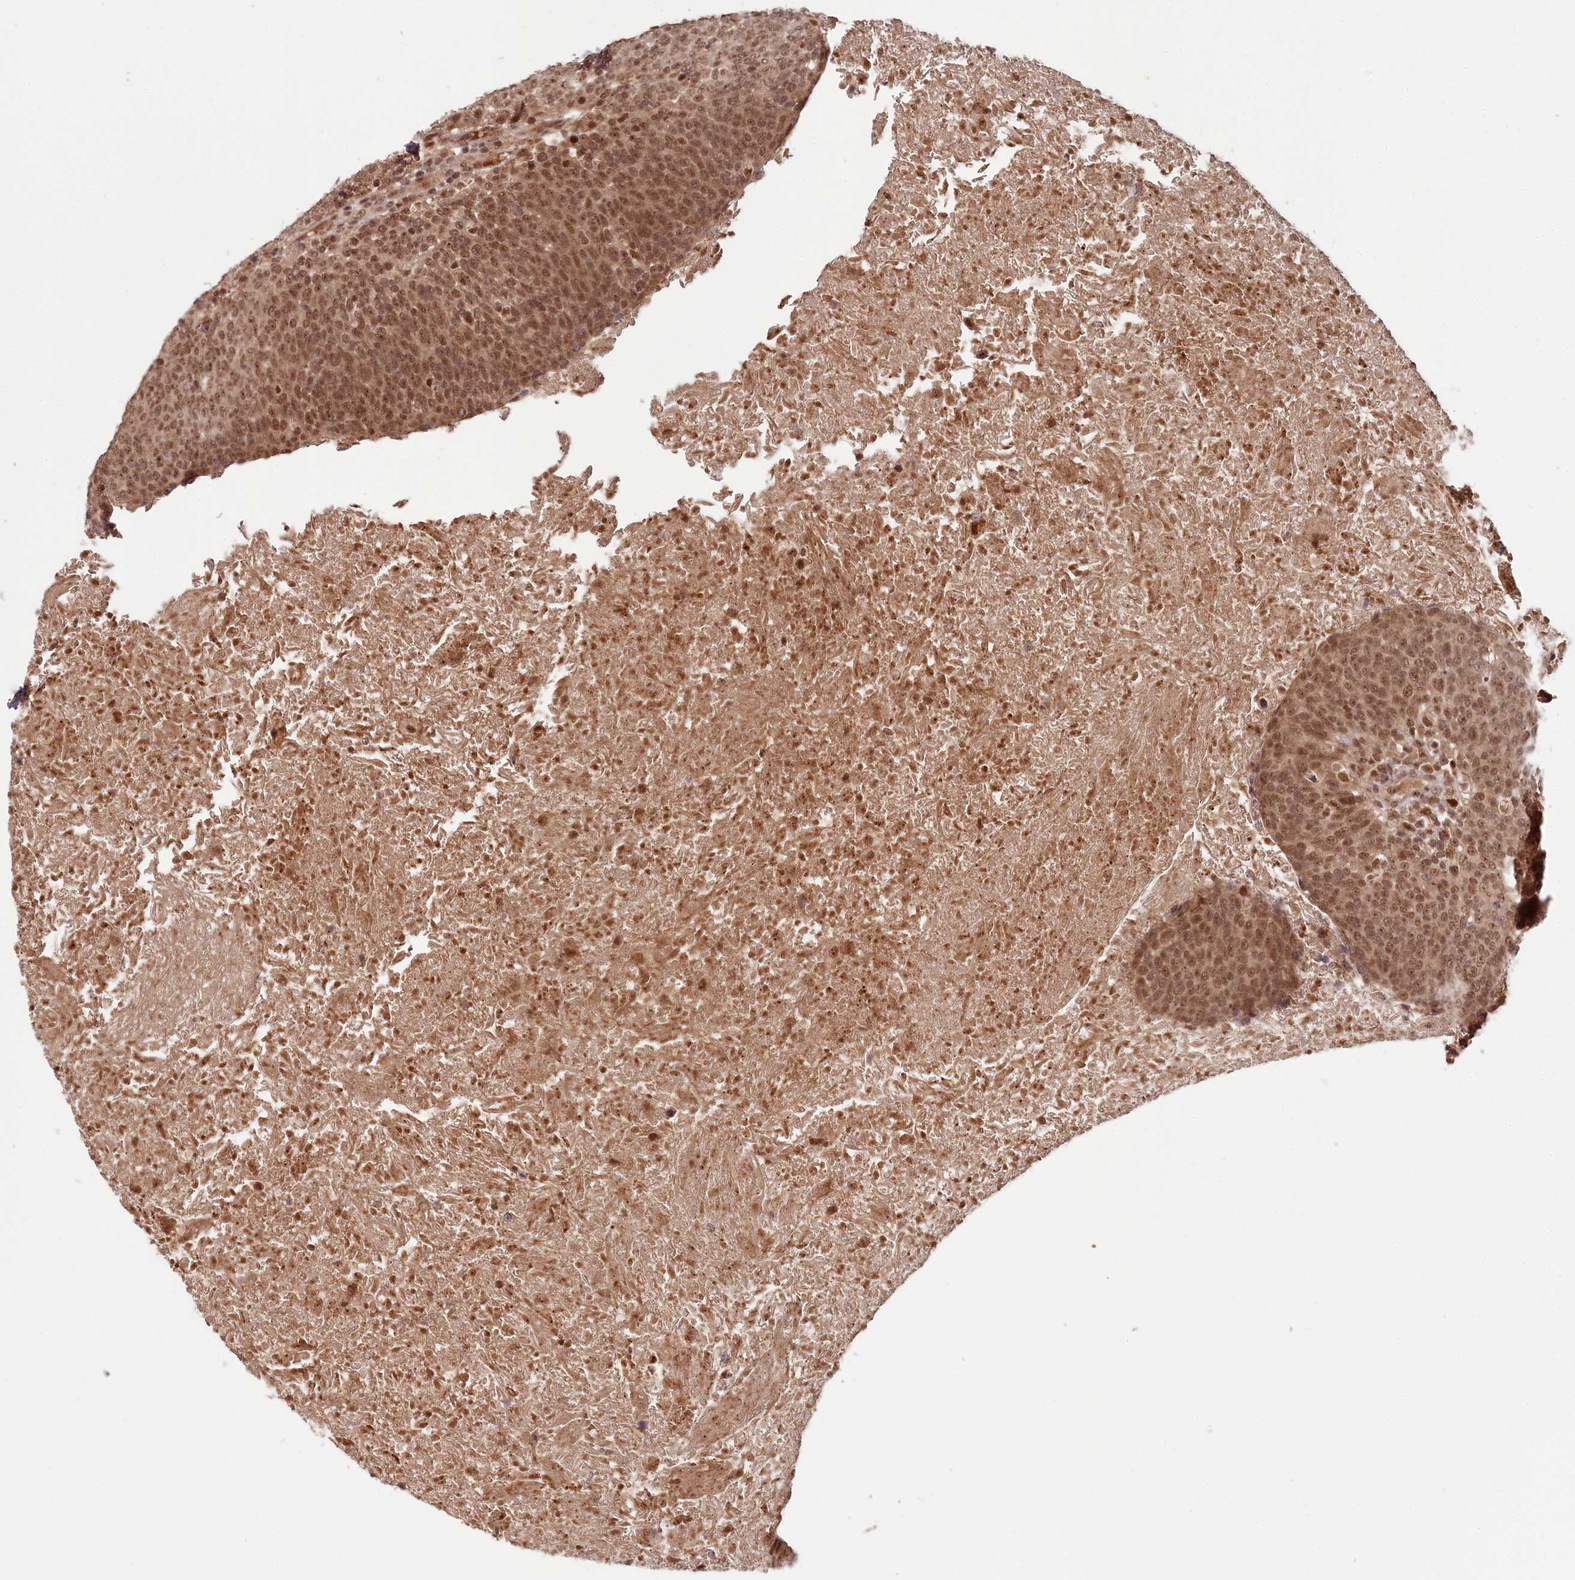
{"staining": {"intensity": "moderate", "quantity": ">75%", "location": "nuclear"}, "tissue": "head and neck cancer", "cell_type": "Tumor cells", "image_type": "cancer", "snomed": [{"axis": "morphology", "description": "Squamous cell carcinoma, NOS"}, {"axis": "morphology", "description": "Squamous cell carcinoma, metastatic, NOS"}, {"axis": "topography", "description": "Lymph node"}, {"axis": "topography", "description": "Head-Neck"}], "caption": "Head and neck cancer stained for a protein shows moderate nuclear positivity in tumor cells.", "gene": "WAPL", "patient": {"sex": "male", "age": 62}}